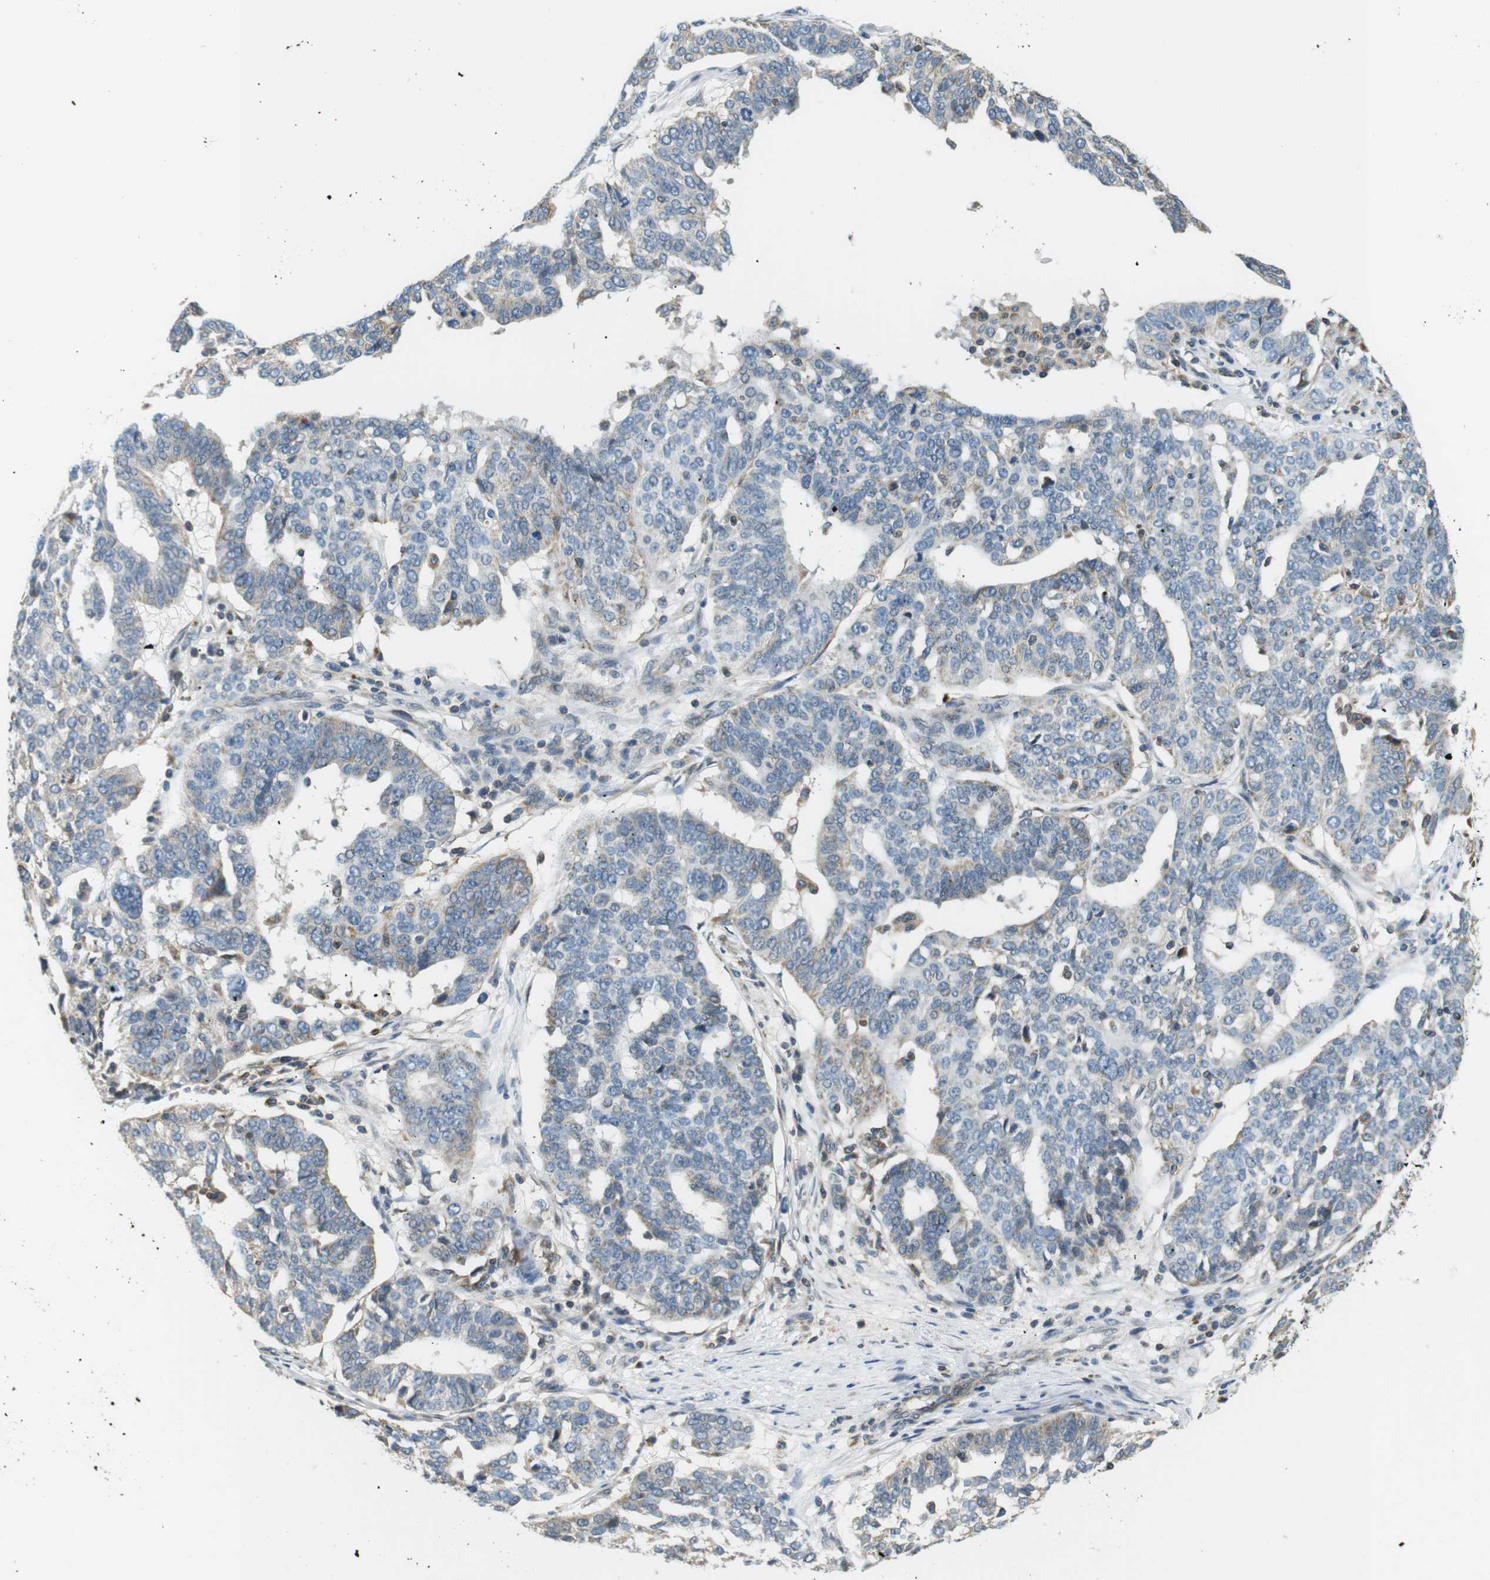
{"staining": {"intensity": "negative", "quantity": "none", "location": "none"}, "tissue": "ovarian cancer", "cell_type": "Tumor cells", "image_type": "cancer", "snomed": [{"axis": "morphology", "description": "Cystadenocarcinoma, serous, NOS"}, {"axis": "topography", "description": "Ovary"}], "caption": "IHC of human serous cystadenocarcinoma (ovarian) shows no staining in tumor cells.", "gene": "TMX4", "patient": {"sex": "female", "age": 59}}